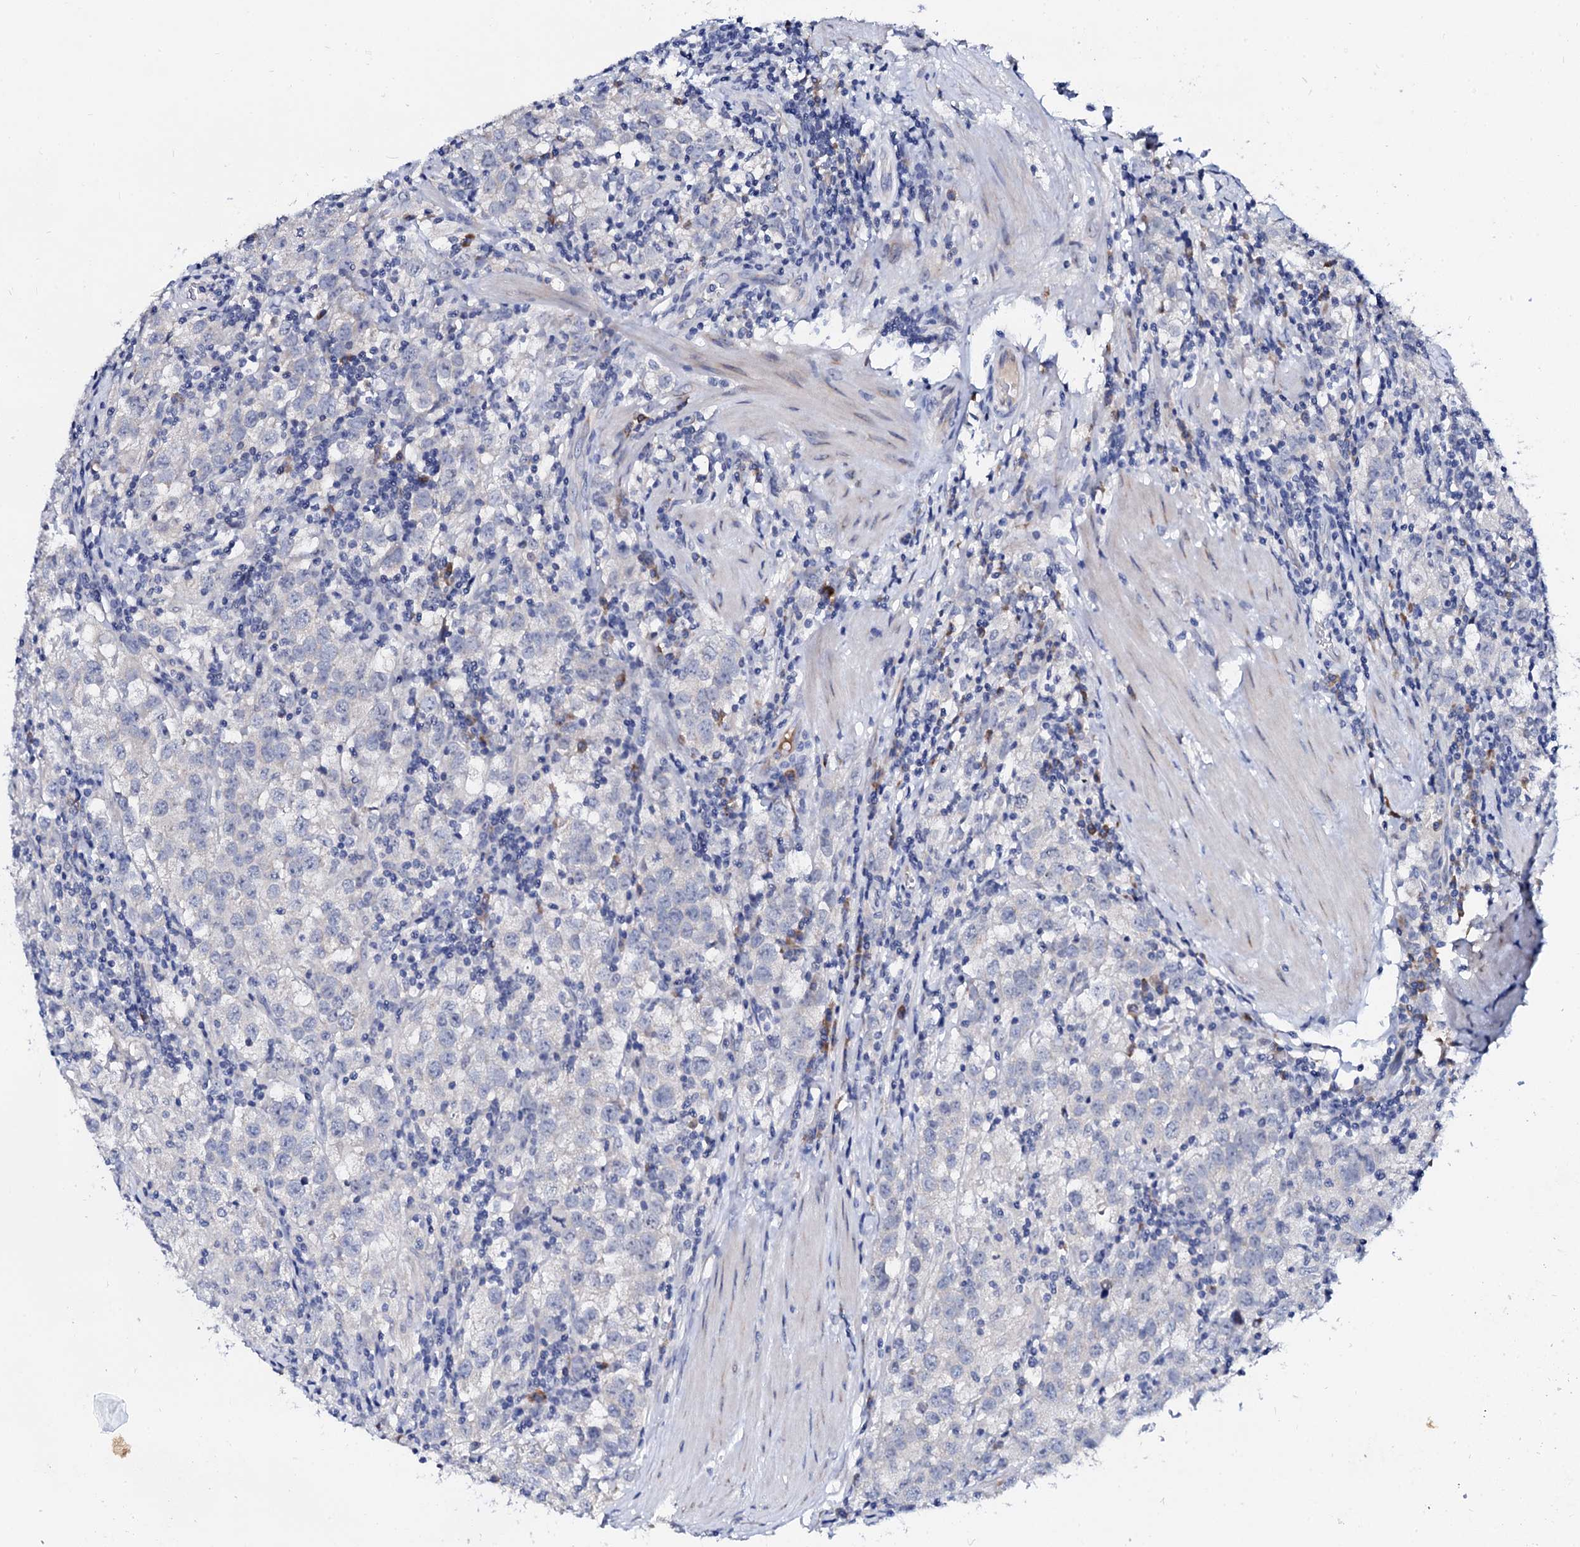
{"staining": {"intensity": "negative", "quantity": "none", "location": "none"}, "tissue": "testis cancer", "cell_type": "Tumor cells", "image_type": "cancer", "snomed": [{"axis": "morphology", "description": "Seminoma, NOS"}, {"axis": "morphology", "description": "Carcinoma, Embryonal, NOS"}, {"axis": "topography", "description": "Testis"}], "caption": "Tumor cells are negative for protein expression in human testis cancer.", "gene": "BTBD16", "patient": {"sex": "male", "age": 43}}